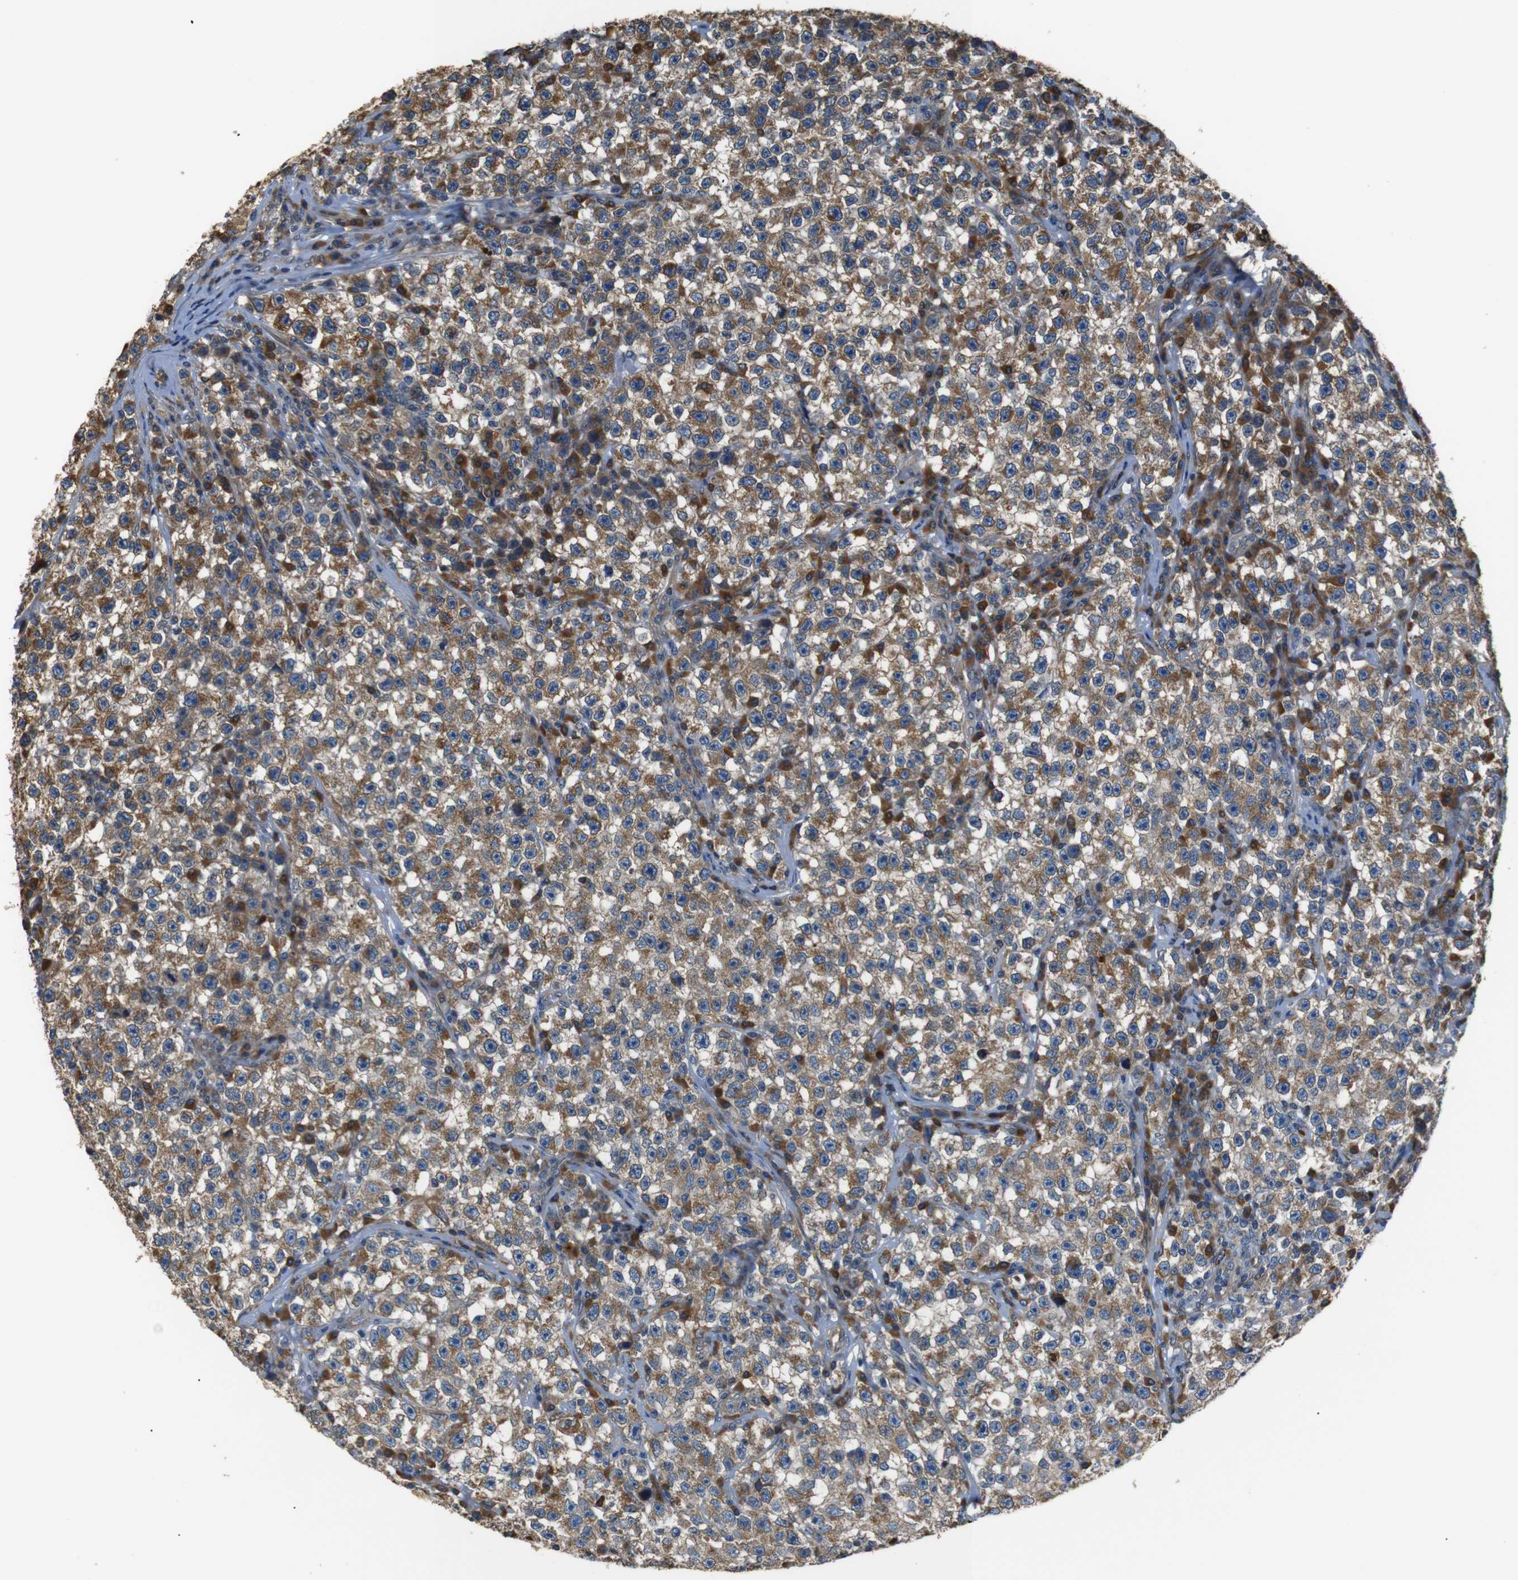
{"staining": {"intensity": "moderate", "quantity": ">75%", "location": "cytoplasmic/membranous"}, "tissue": "testis cancer", "cell_type": "Tumor cells", "image_type": "cancer", "snomed": [{"axis": "morphology", "description": "Seminoma, NOS"}, {"axis": "topography", "description": "Testis"}], "caption": "Approximately >75% of tumor cells in testis seminoma reveal moderate cytoplasmic/membranous protein staining as visualized by brown immunohistochemical staining.", "gene": "TMED2", "patient": {"sex": "male", "age": 22}}